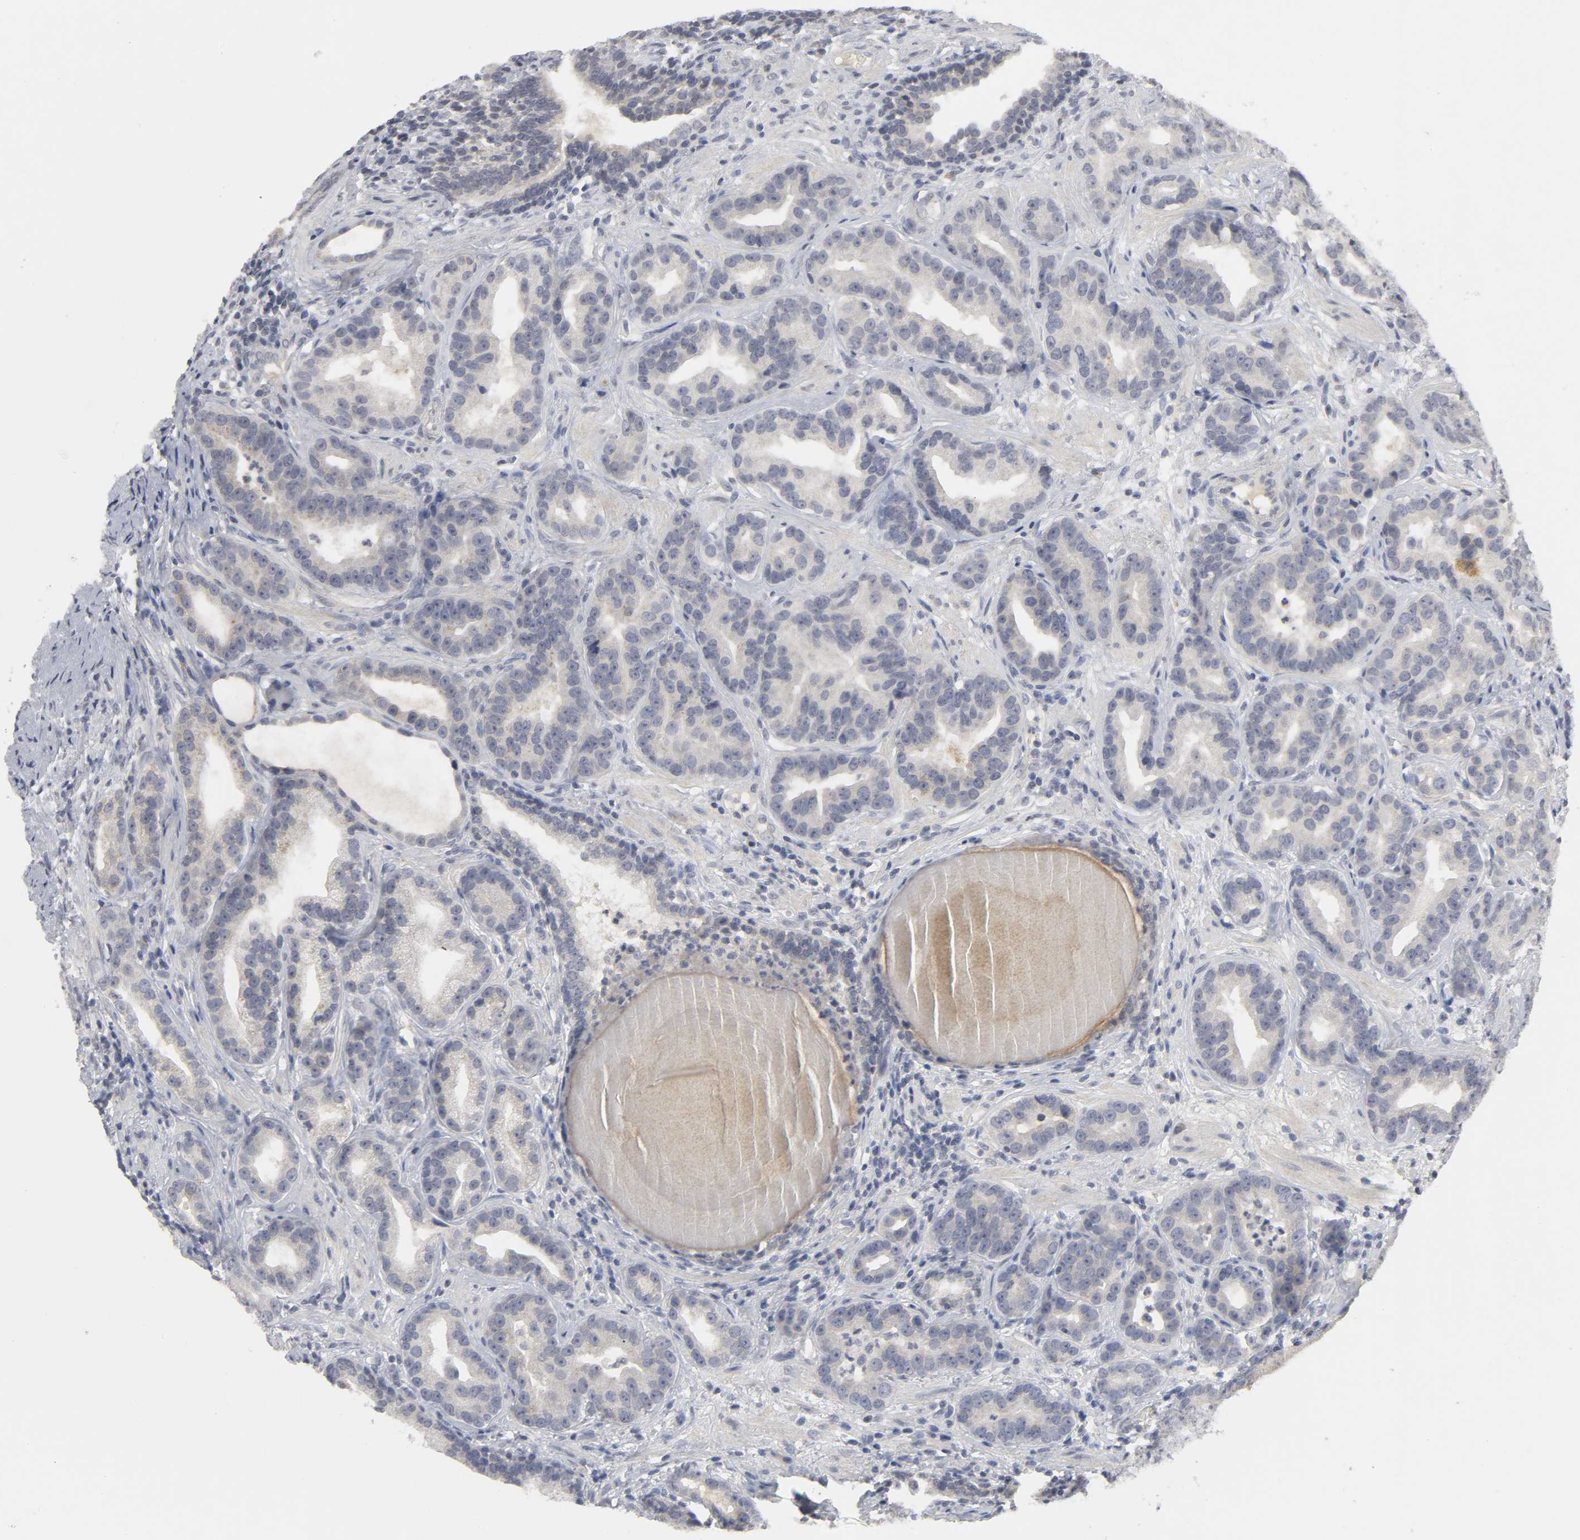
{"staining": {"intensity": "negative", "quantity": "none", "location": "none"}, "tissue": "prostate cancer", "cell_type": "Tumor cells", "image_type": "cancer", "snomed": [{"axis": "morphology", "description": "Adenocarcinoma, Low grade"}, {"axis": "topography", "description": "Prostate"}], "caption": "Immunohistochemical staining of human prostate cancer exhibits no significant expression in tumor cells.", "gene": "TCAP", "patient": {"sex": "male", "age": 59}}